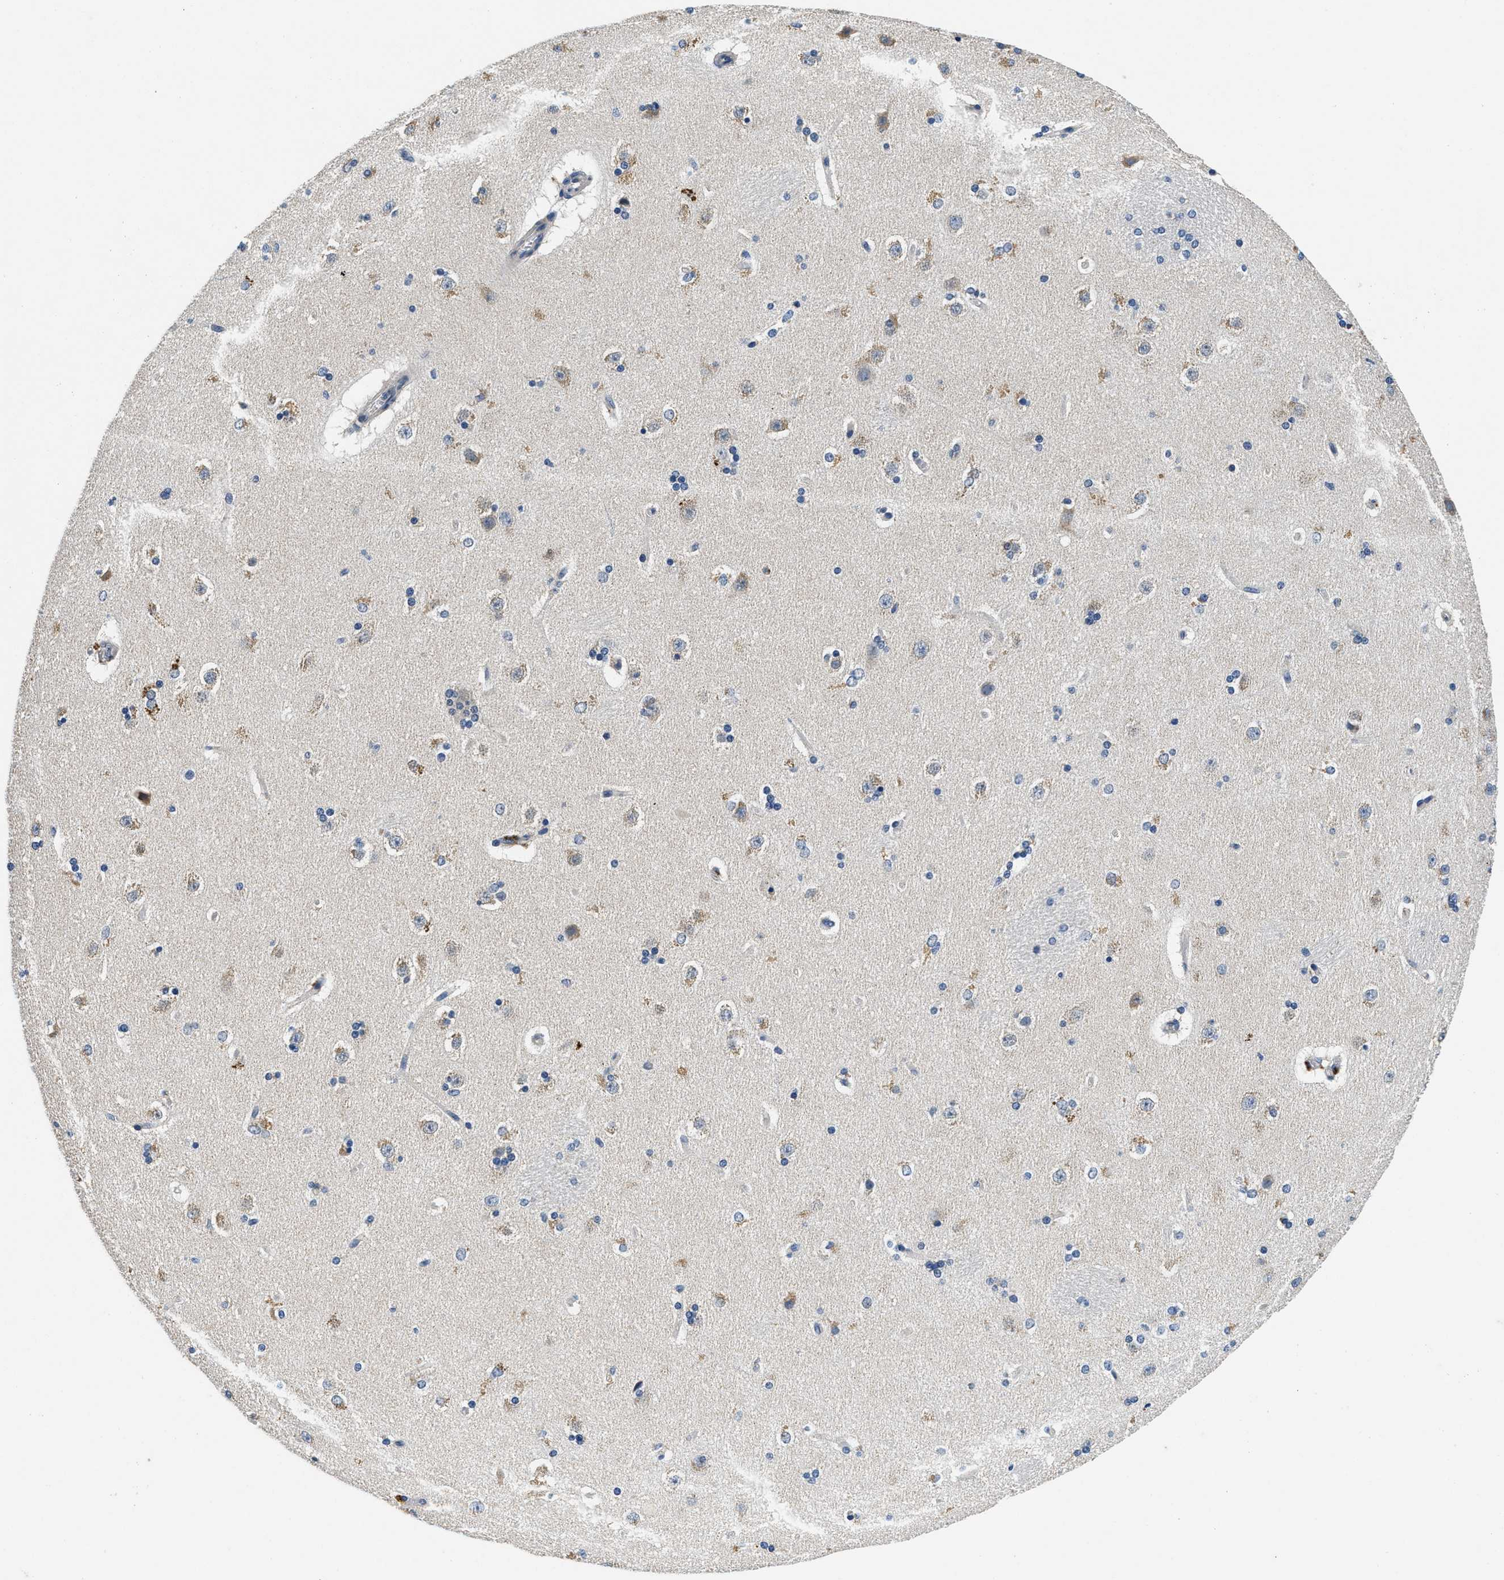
{"staining": {"intensity": "negative", "quantity": "none", "location": "none"}, "tissue": "caudate", "cell_type": "Glial cells", "image_type": "normal", "snomed": [{"axis": "morphology", "description": "Normal tissue, NOS"}, {"axis": "topography", "description": "Lateral ventricle wall"}], "caption": "The IHC photomicrograph has no significant positivity in glial cells of caudate. The staining was performed using DAB (3,3'-diaminobenzidine) to visualize the protein expression in brown, while the nuclei were stained in blue with hematoxylin (Magnification: 20x).", "gene": "ALDH3A2", "patient": {"sex": "female", "age": 19}}